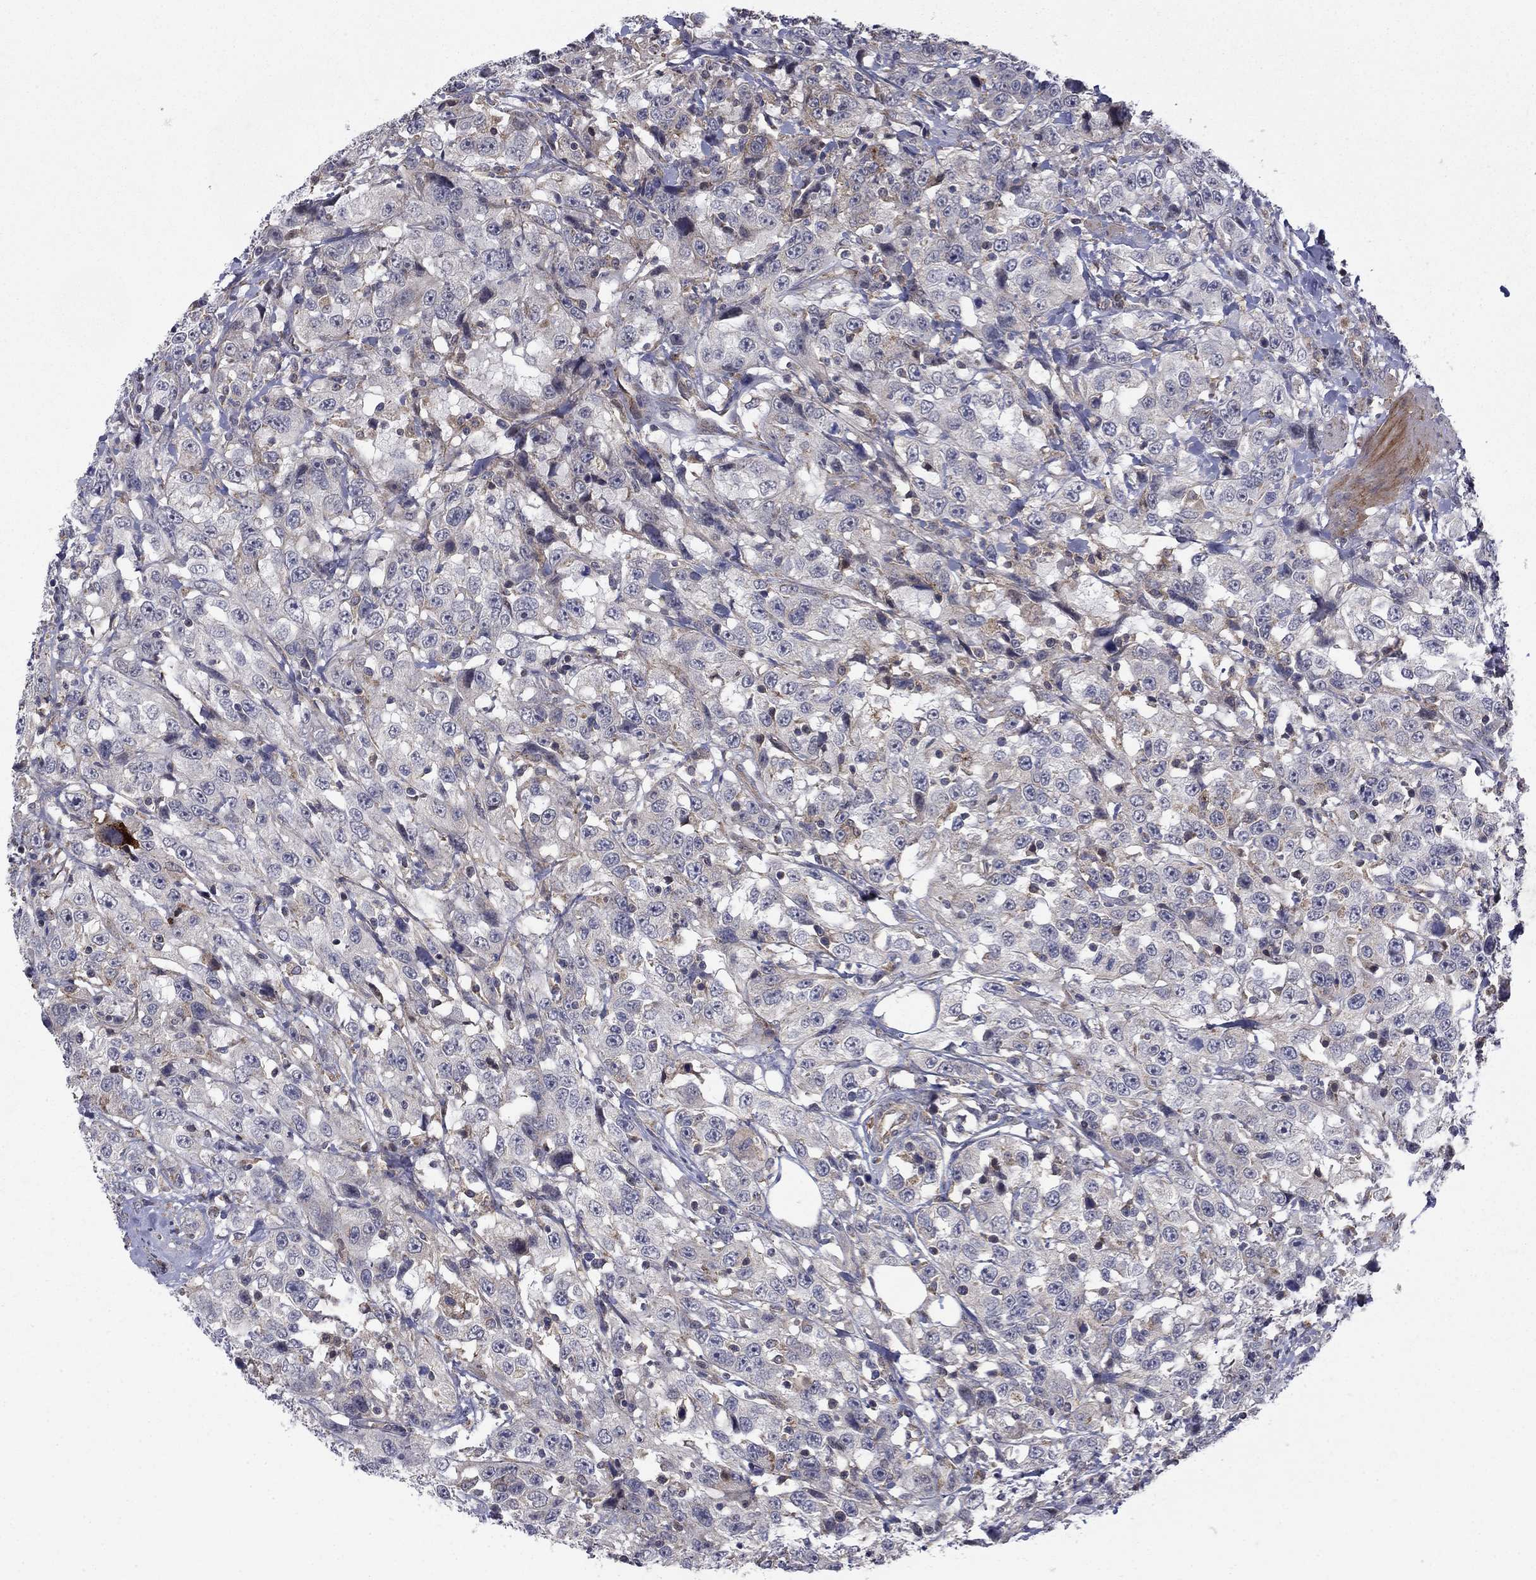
{"staining": {"intensity": "negative", "quantity": "none", "location": "none"}, "tissue": "urothelial cancer", "cell_type": "Tumor cells", "image_type": "cancer", "snomed": [{"axis": "morphology", "description": "Urothelial carcinoma, NOS"}, {"axis": "morphology", "description": "Urothelial carcinoma, High grade"}, {"axis": "topography", "description": "Urinary bladder"}], "caption": "Immunohistochemistry image of urothelial cancer stained for a protein (brown), which reveals no expression in tumor cells. The staining was performed using DAB (3,3'-diaminobenzidine) to visualize the protein expression in brown, while the nuclei were stained in blue with hematoxylin (Magnification: 20x).", "gene": "DOP1B", "patient": {"sex": "female", "age": 73}}